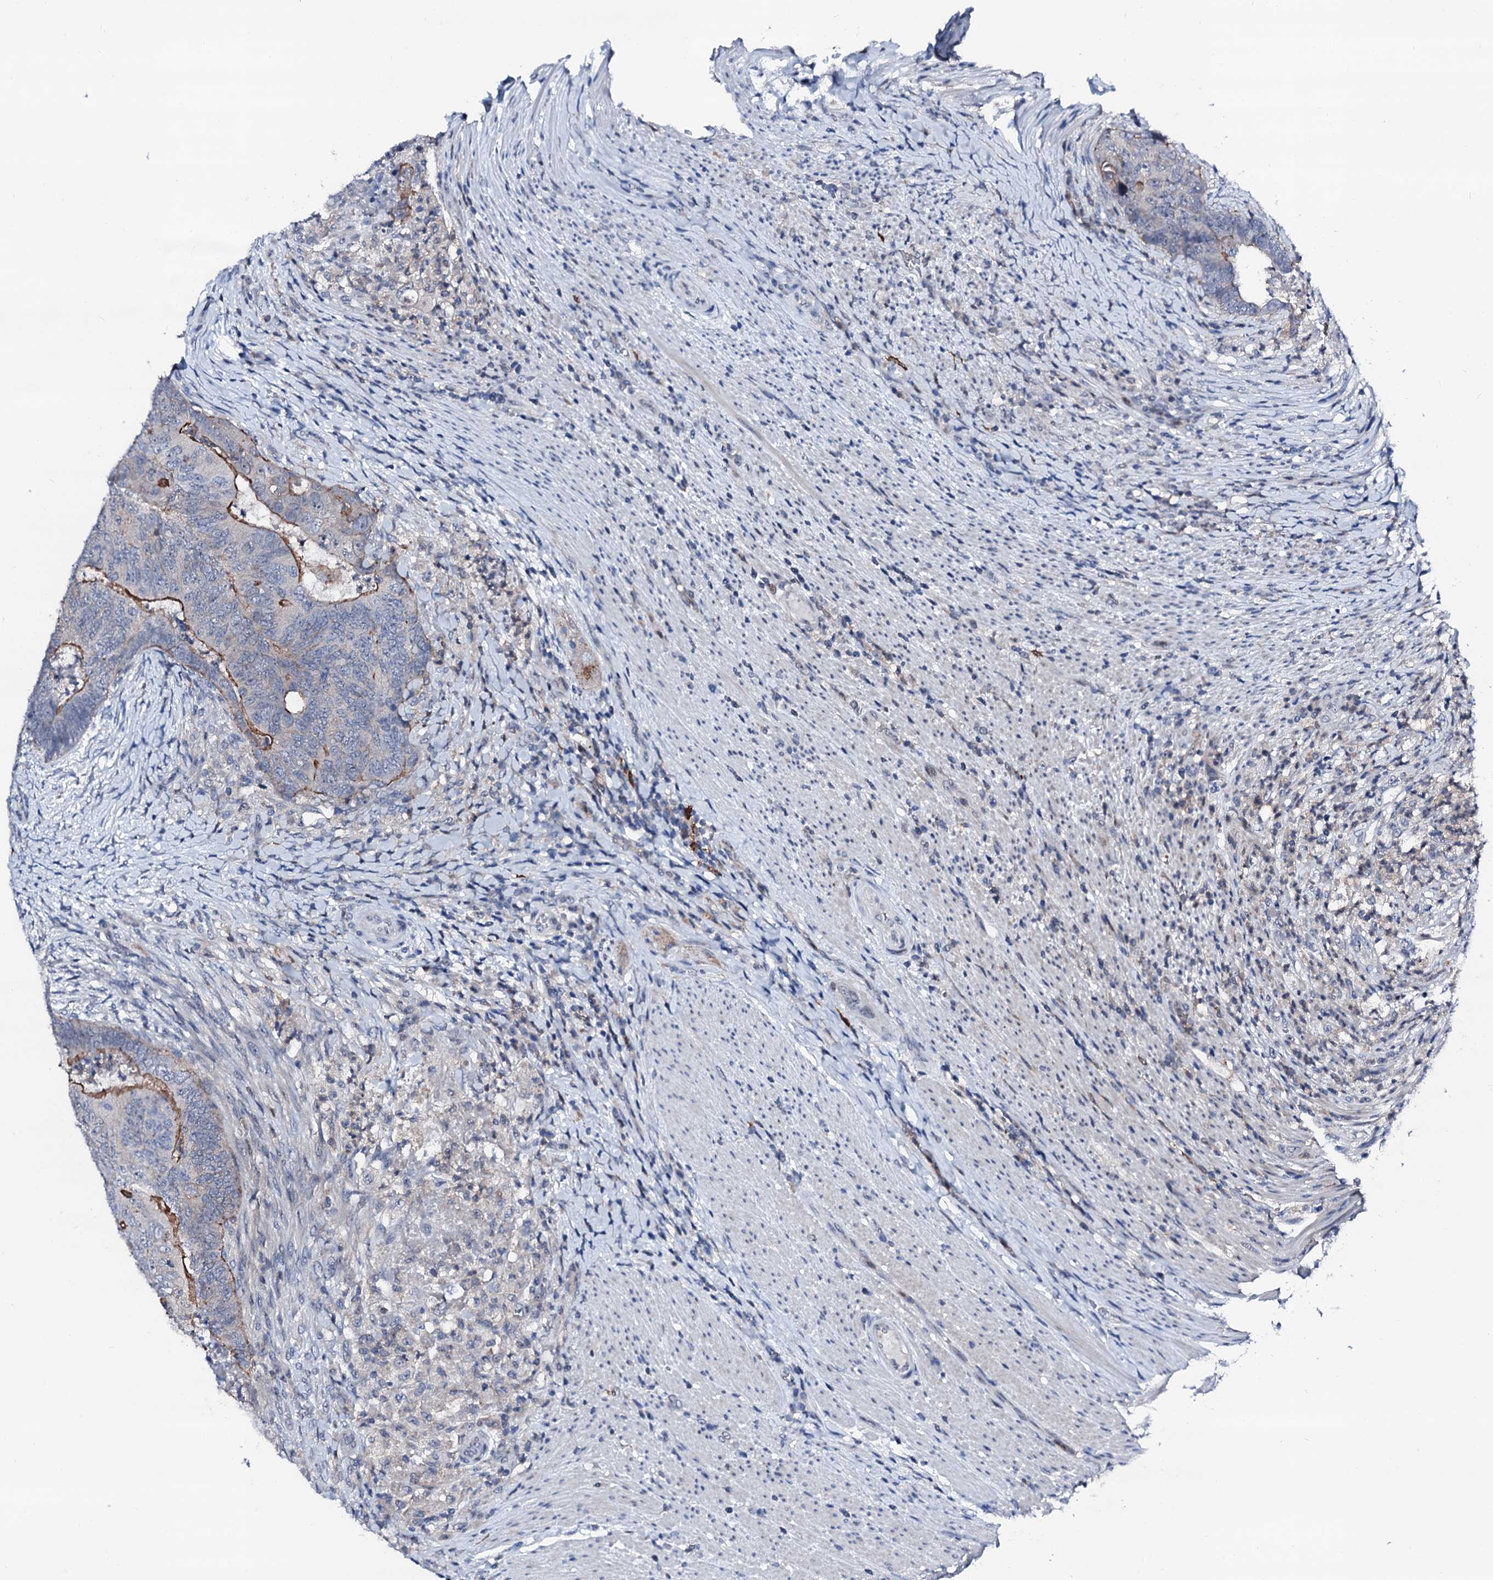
{"staining": {"intensity": "weak", "quantity": "<25%", "location": "cytoplasmic/membranous"}, "tissue": "colorectal cancer", "cell_type": "Tumor cells", "image_type": "cancer", "snomed": [{"axis": "morphology", "description": "Adenocarcinoma, NOS"}, {"axis": "topography", "description": "Colon"}], "caption": "Human colorectal cancer stained for a protein using IHC reveals no staining in tumor cells.", "gene": "TRAFD1", "patient": {"sex": "female", "age": 67}}